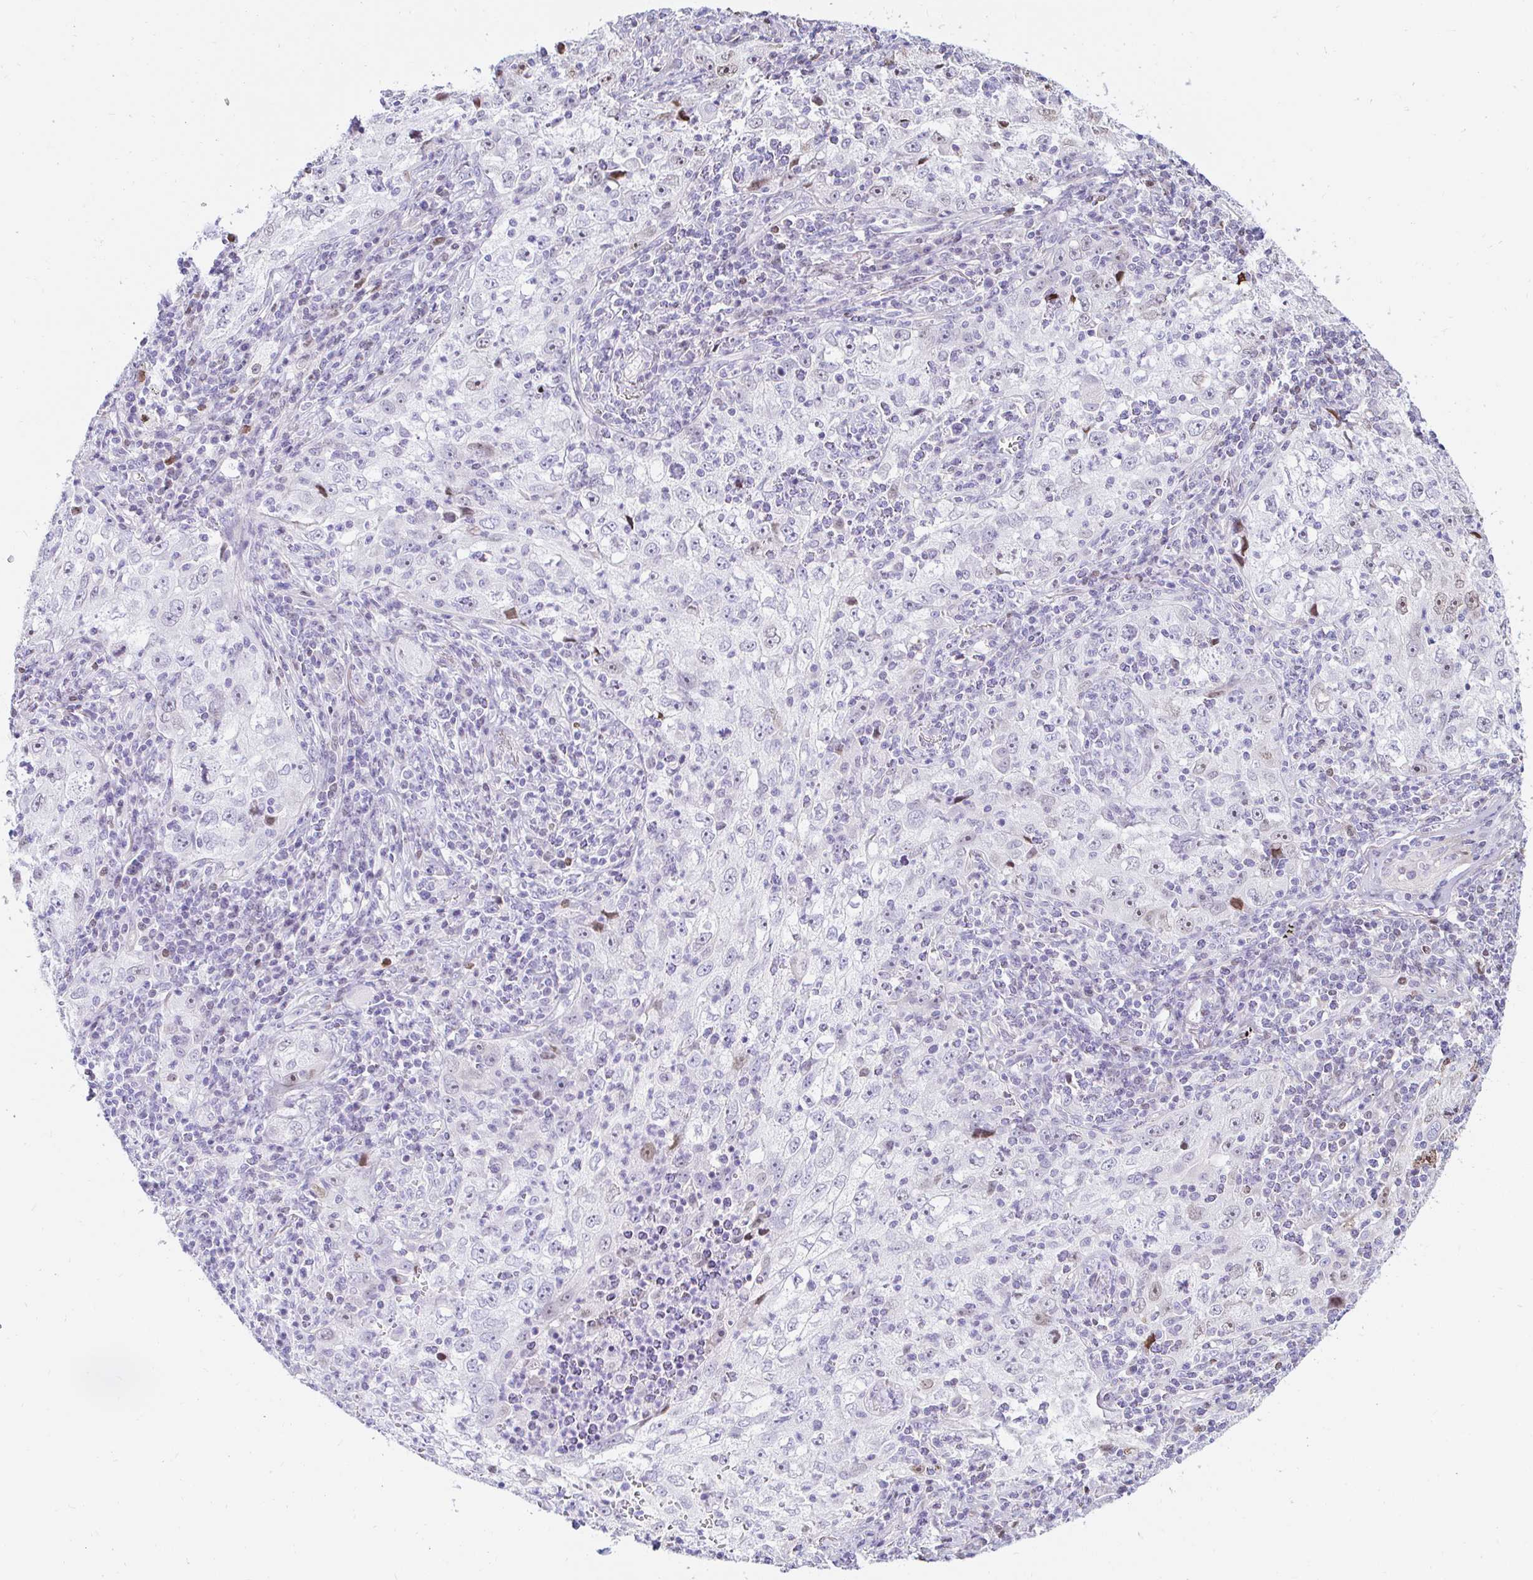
{"staining": {"intensity": "negative", "quantity": "none", "location": "none"}, "tissue": "lung cancer", "cell_type": "Tumor cells", "image_type": "cancer", "snomed": [{"axis": "morphology", "description": "Squamous cell carcinoma, NOS"}, {"axis": "topography", "description": "Lung"}], "caption": "A micrograph of squamous cell carcinoma (lung) stained for a protein reveals no brown staining in tumor cells. The staining was performed using DAB (3,3'-diaminobenzidine) to visualize the protein expression in brown, while the nuclei were stained in blue with hematoxylin (Magnification: 20x).", "gene": "CAPSL", "patient": {"sex": "male", "age": 71}}